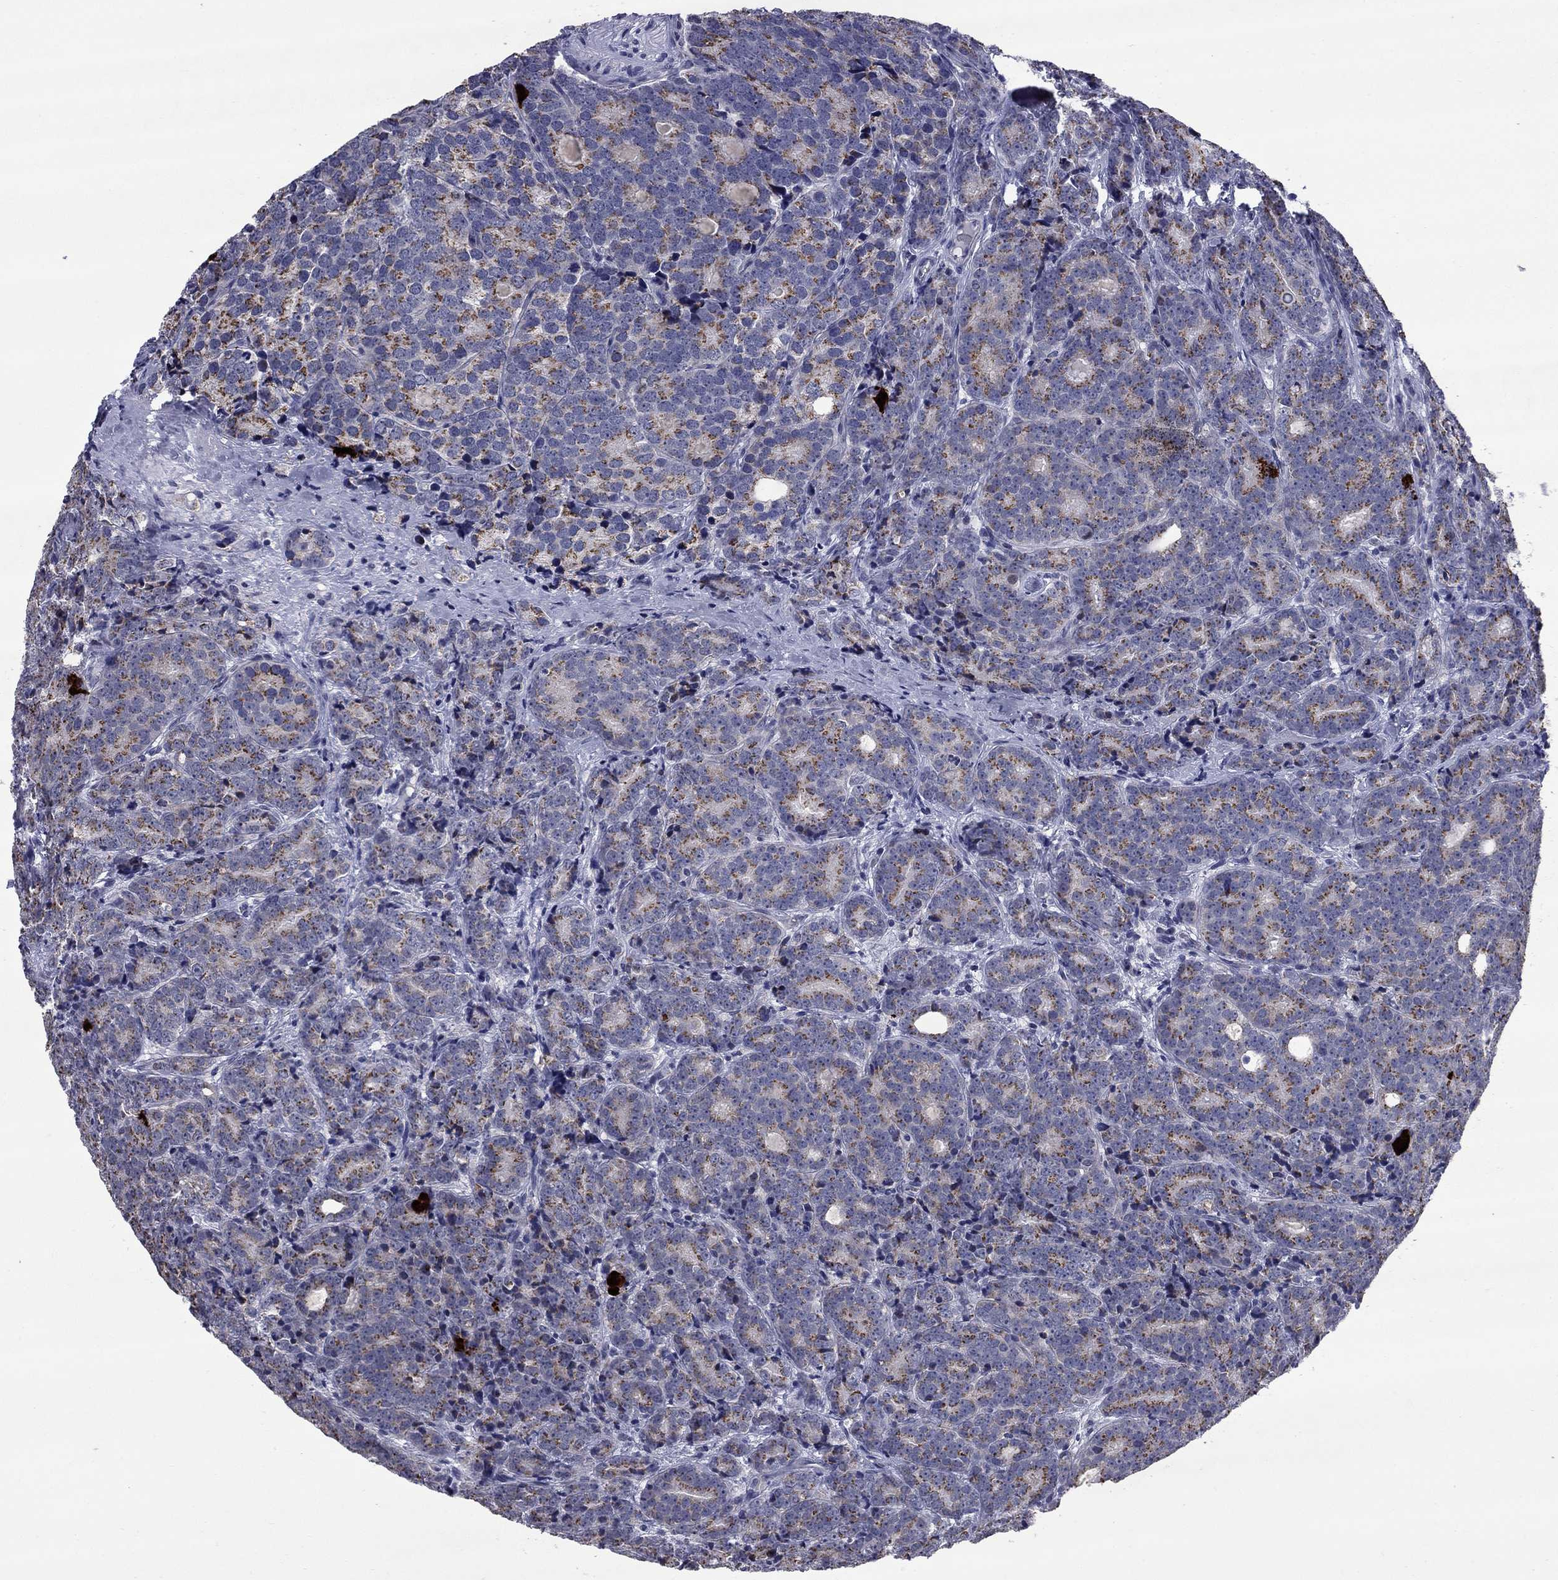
{"staining": {"intensity": "strong", "quantity": ">75%", "location": "cytoplasmic/membranous"}, "tissue": "prostate cancer", "cell_type": "Tumor cells", "image_type": "cancer", "snomed": [{"axis": "morphology", "description": "Adenocarcinoma, NOS"}, {"axis": "topography", "description": "Prostate"}], "caption": "Protein staining shows strong cytoplasmic/membranous staining in about >75% of tumor cells in prostate cancer (adenocarcinoma).", "gene": "HTR4", "patient": {"sex": "male", "age": 71}}